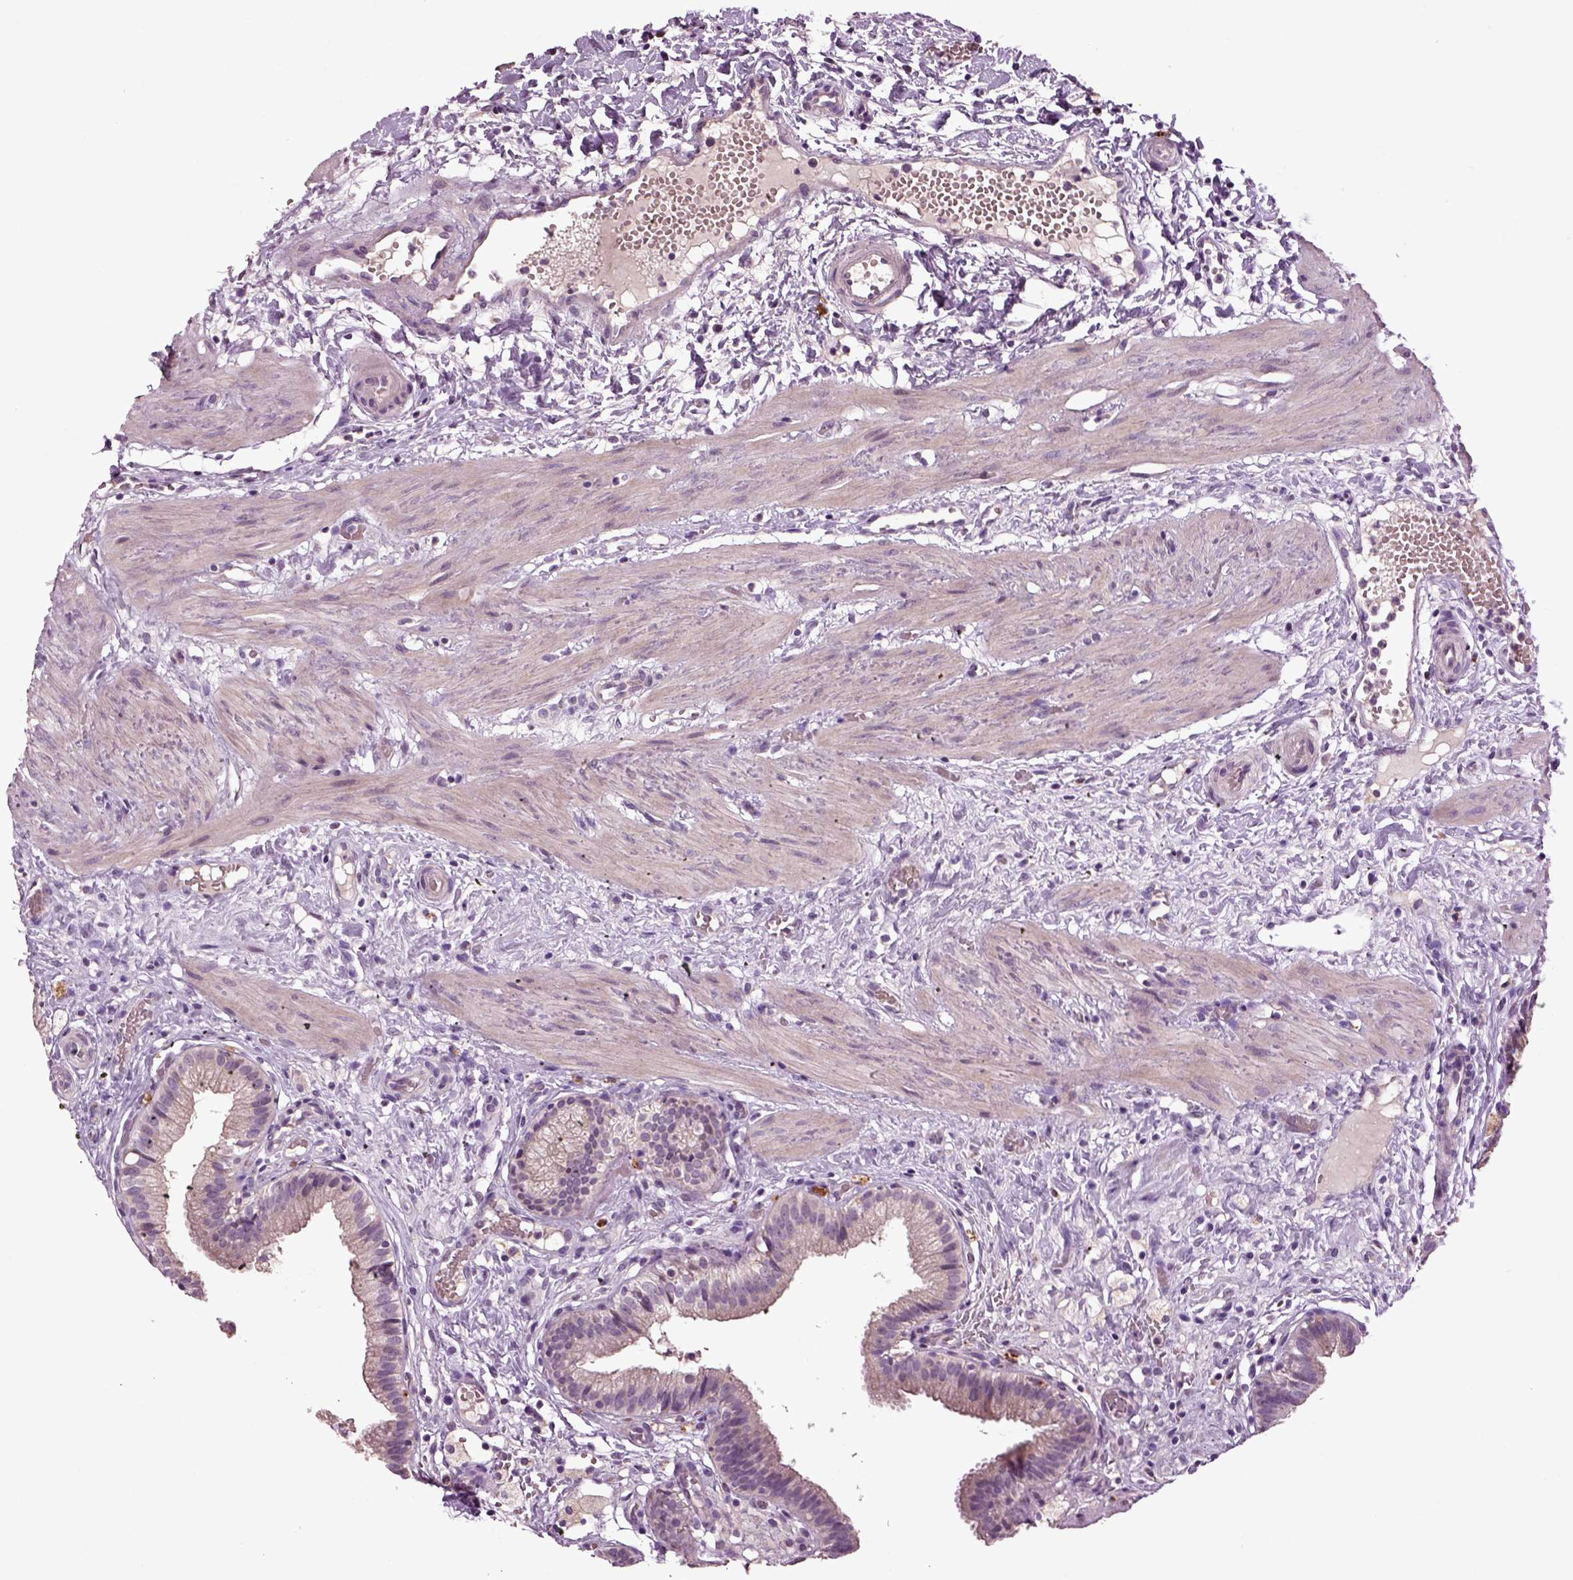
{"staining": {"intensity": "weak", "quantity": ">75%", "location": "cytoplasmic/membranous"}, "tissue": "gallbladder", "cell_type": "Glandular cells", "image_type": "normal", "snomed": [{"axis": "morphology", "description": "Normal tissue, NOS"}, {"axis": "topography", "description": "Gallbladder"}], "caption": "Immunohistochemical staining of unremarkable human gallbladder shows weak cytoplasmic/membranous protein staining in approximately >75% of glandular cells.", "gene": "SLC17A6", "patient": {"sex": "female", "age": 24}}